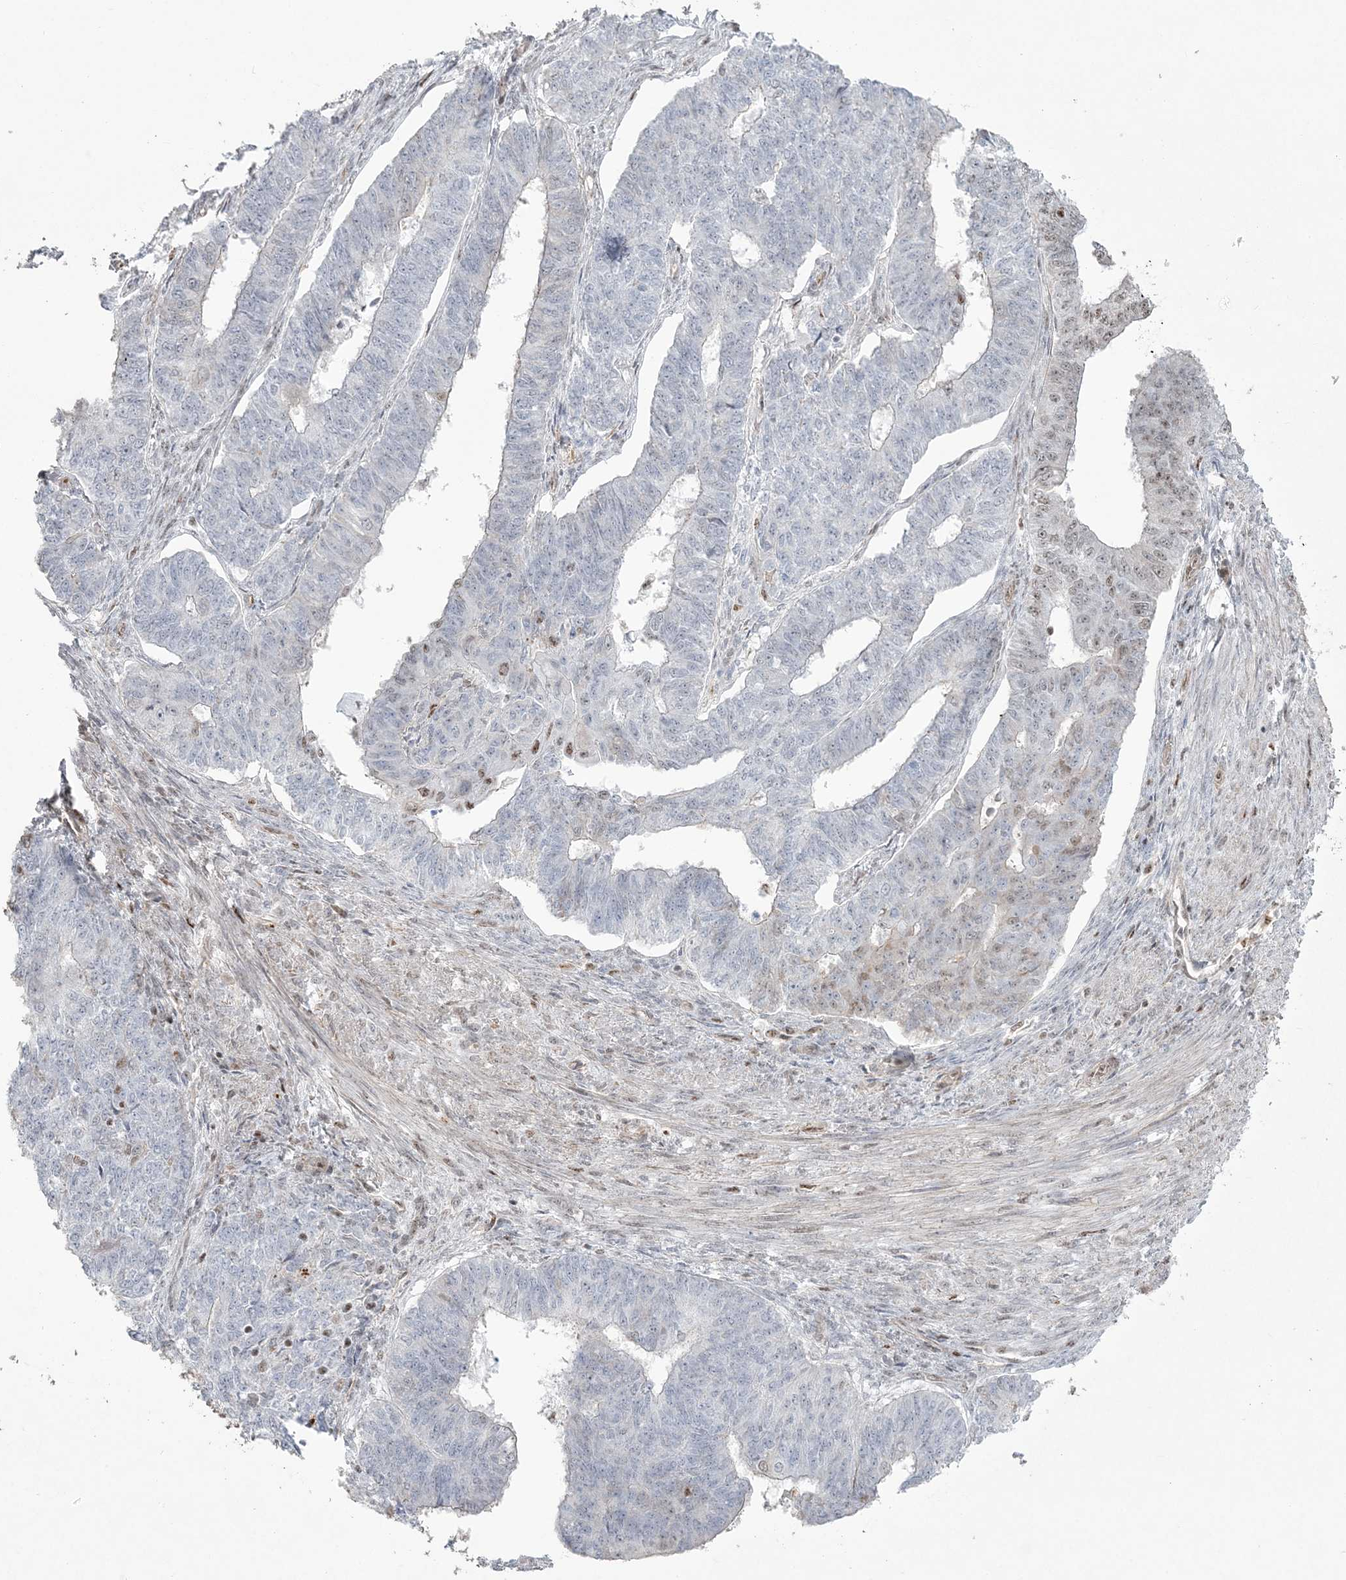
{"staining": {"intensity": "moderate", "quantity": "<25%", "location": "nuclear"}, "tissue": "endometrial cancer", "cell_type": "Tumor cells", "image_type": "cancer", "snomed": [{"axis": "morphology", "description": "Adenocarcinoma, NOS"}, {"axis": "topography", "description": "Endometrium"}], "caption": "DAB (3,3'-diaminobenzidine) immunohistochemical staining of human endometrial cancer reveals moderate nuclear protein expression in about <25% of tumor cells. The staining was performed using DAB (3,3'-diaminobenzidine) to visualize the protein expression in brown, while the nuclei were stained in blue with hematoxylin (Magnification: 20x).", "gene": "RBM17", "patient": {"sex": "female", "age": 32}}